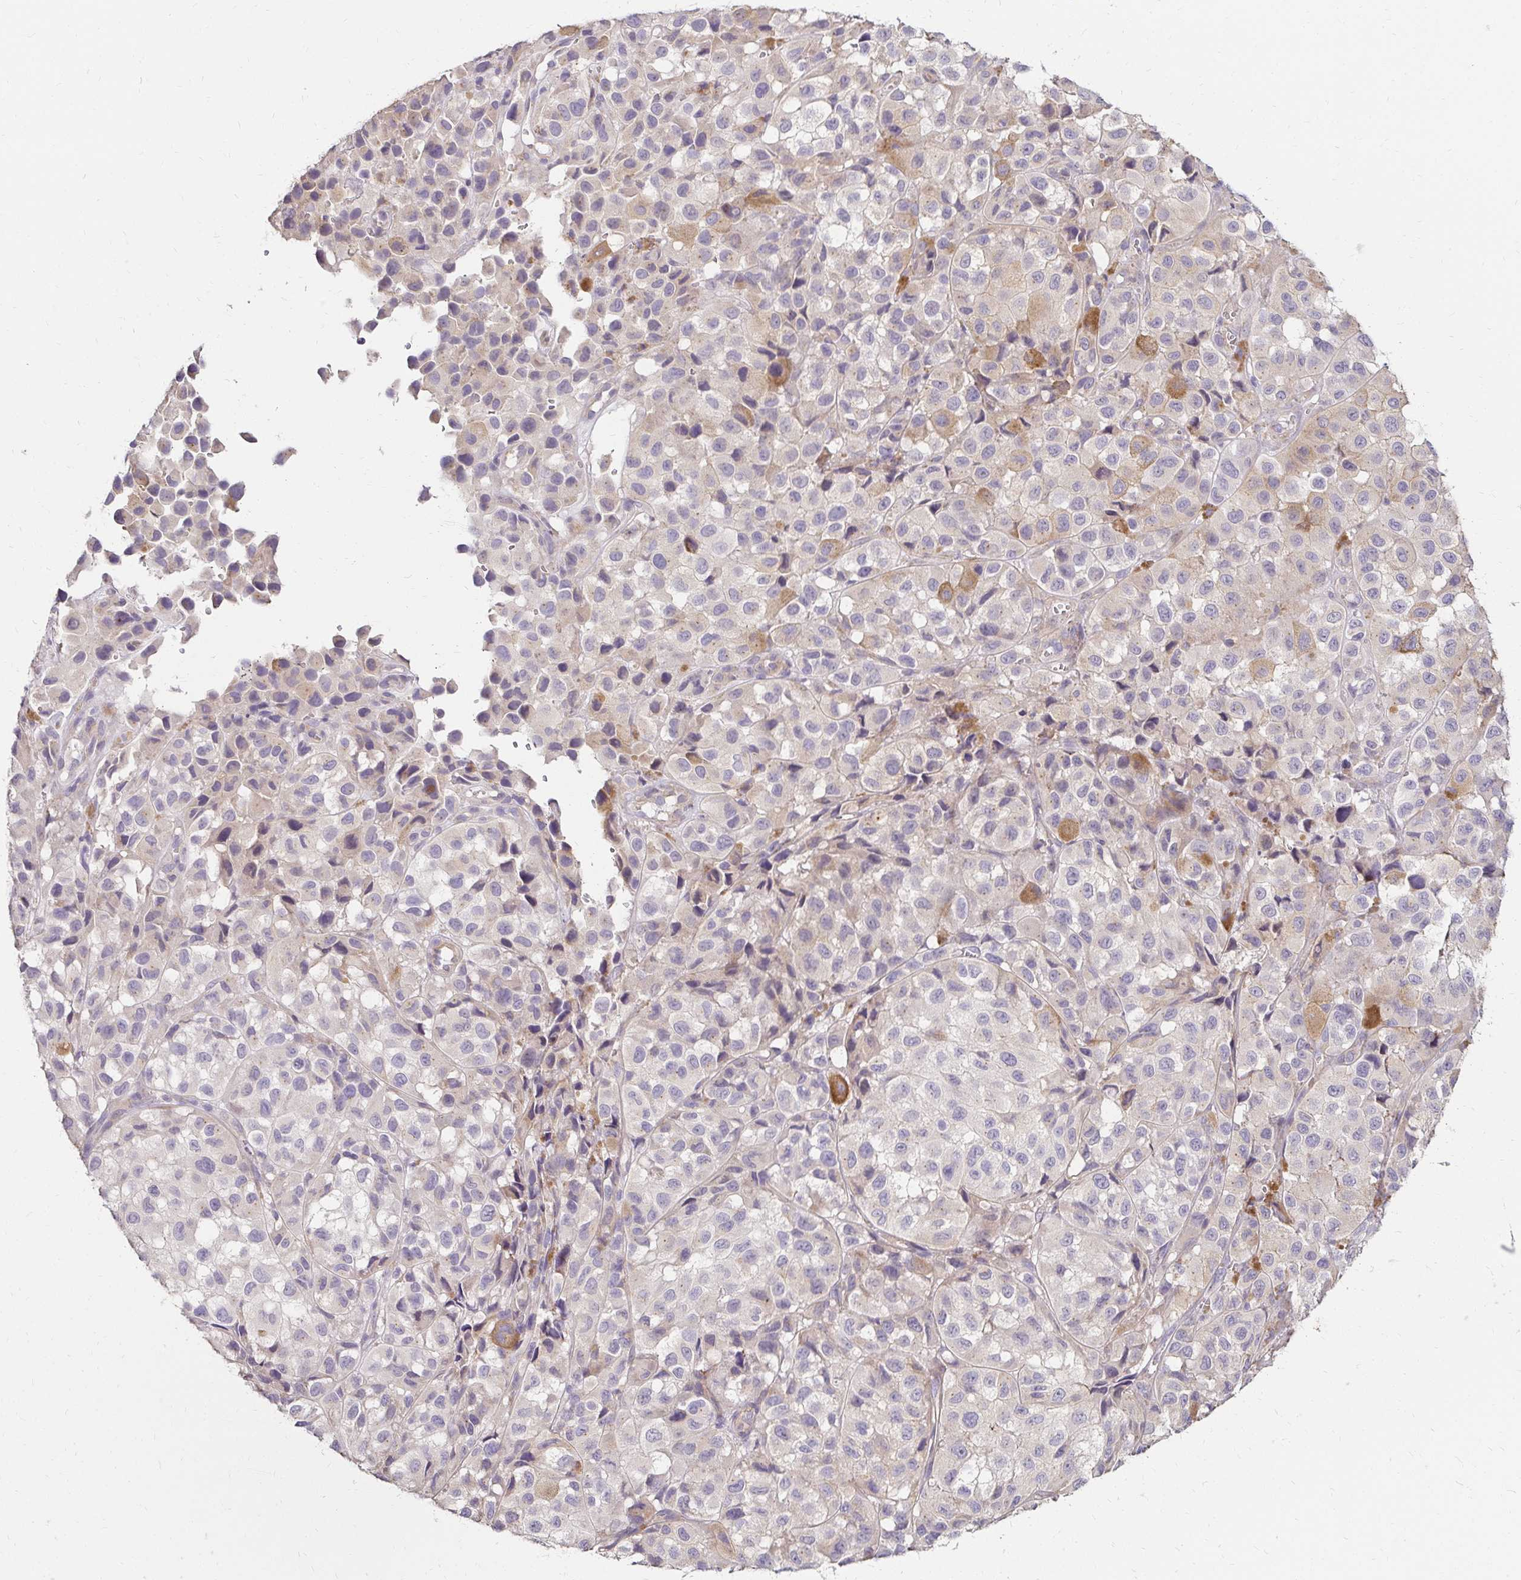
{"staining": {"intensity": "negative", "quantity": "none", "location": "none"}, "tissue": "melanoma", "cell_type": "Tumor cells", "image_type": "cancer", "snomed": [{"axis": "morphology", "description": "Malignant melanoma, NOS"}, {"axis": "topography", "description": "Skin"}], "caption": "Protein analysis of malignant melanoma exhibits no significant positivity in tumor cells.", "gene": "PRIMA1", "patient": {"sex": "male", "age": 93}}